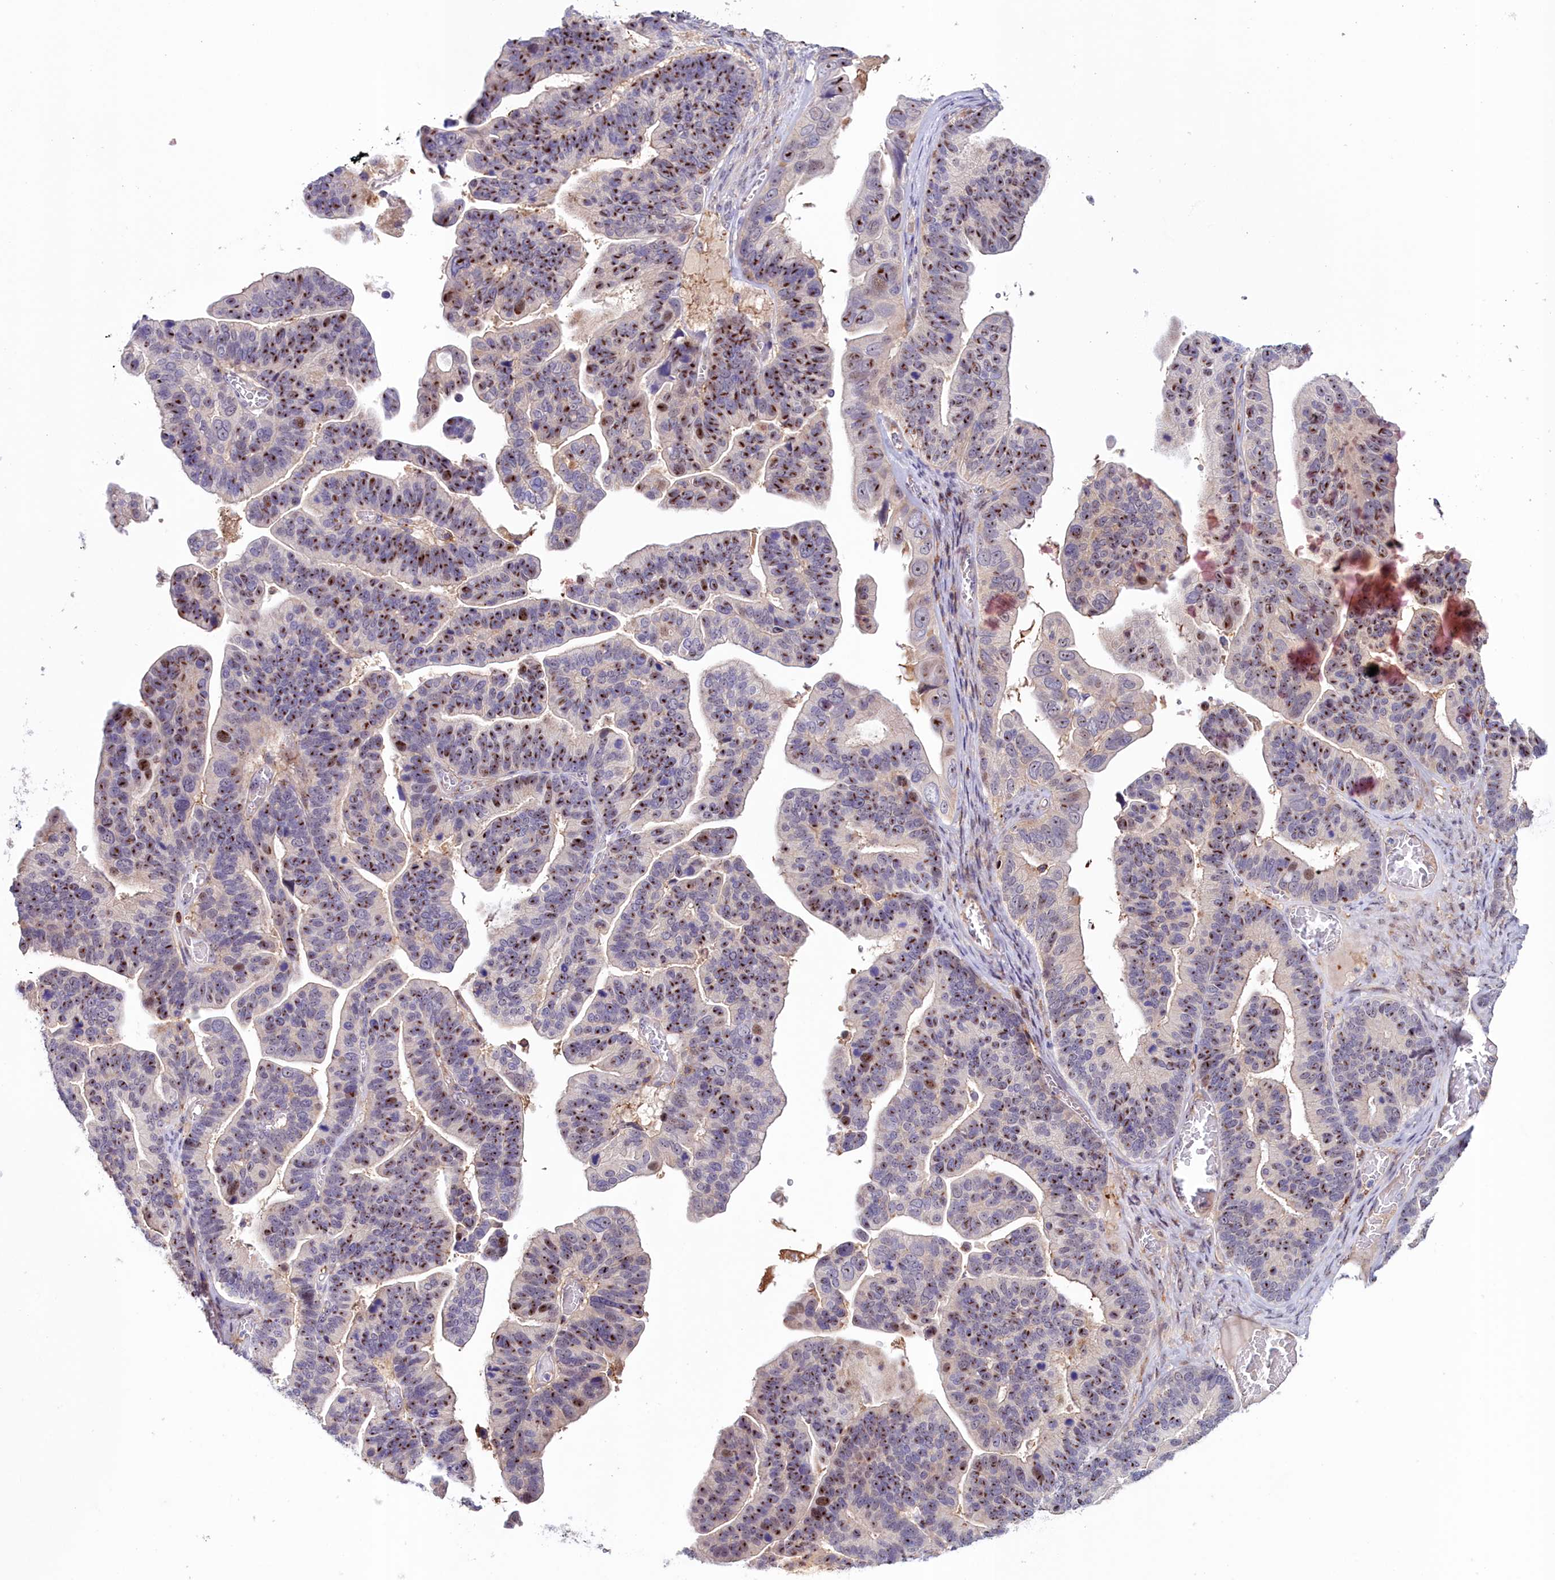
{"staining": {"intensity": "strong", "quantity": "25%-75%", "location": "nuclear"}, "tissue": "ovarian cancer", "cell_type": "Tumor cells", "image_type": "cancer", "snomed": [{"axis": "morphology", "description": "Cystadenocarcinoma, serous, NOS"}, {"axis": "topography", "description": "Ovary"}], "caption": "Ovarian cancer (serous cystadenocarcinoma) stained for a protein (brown) demonstrates strong nuclear positive staining in about 25%-75% of tumor cells.", "gene": "NEURL4", "patient": {"sex": "female", "age": 56}}